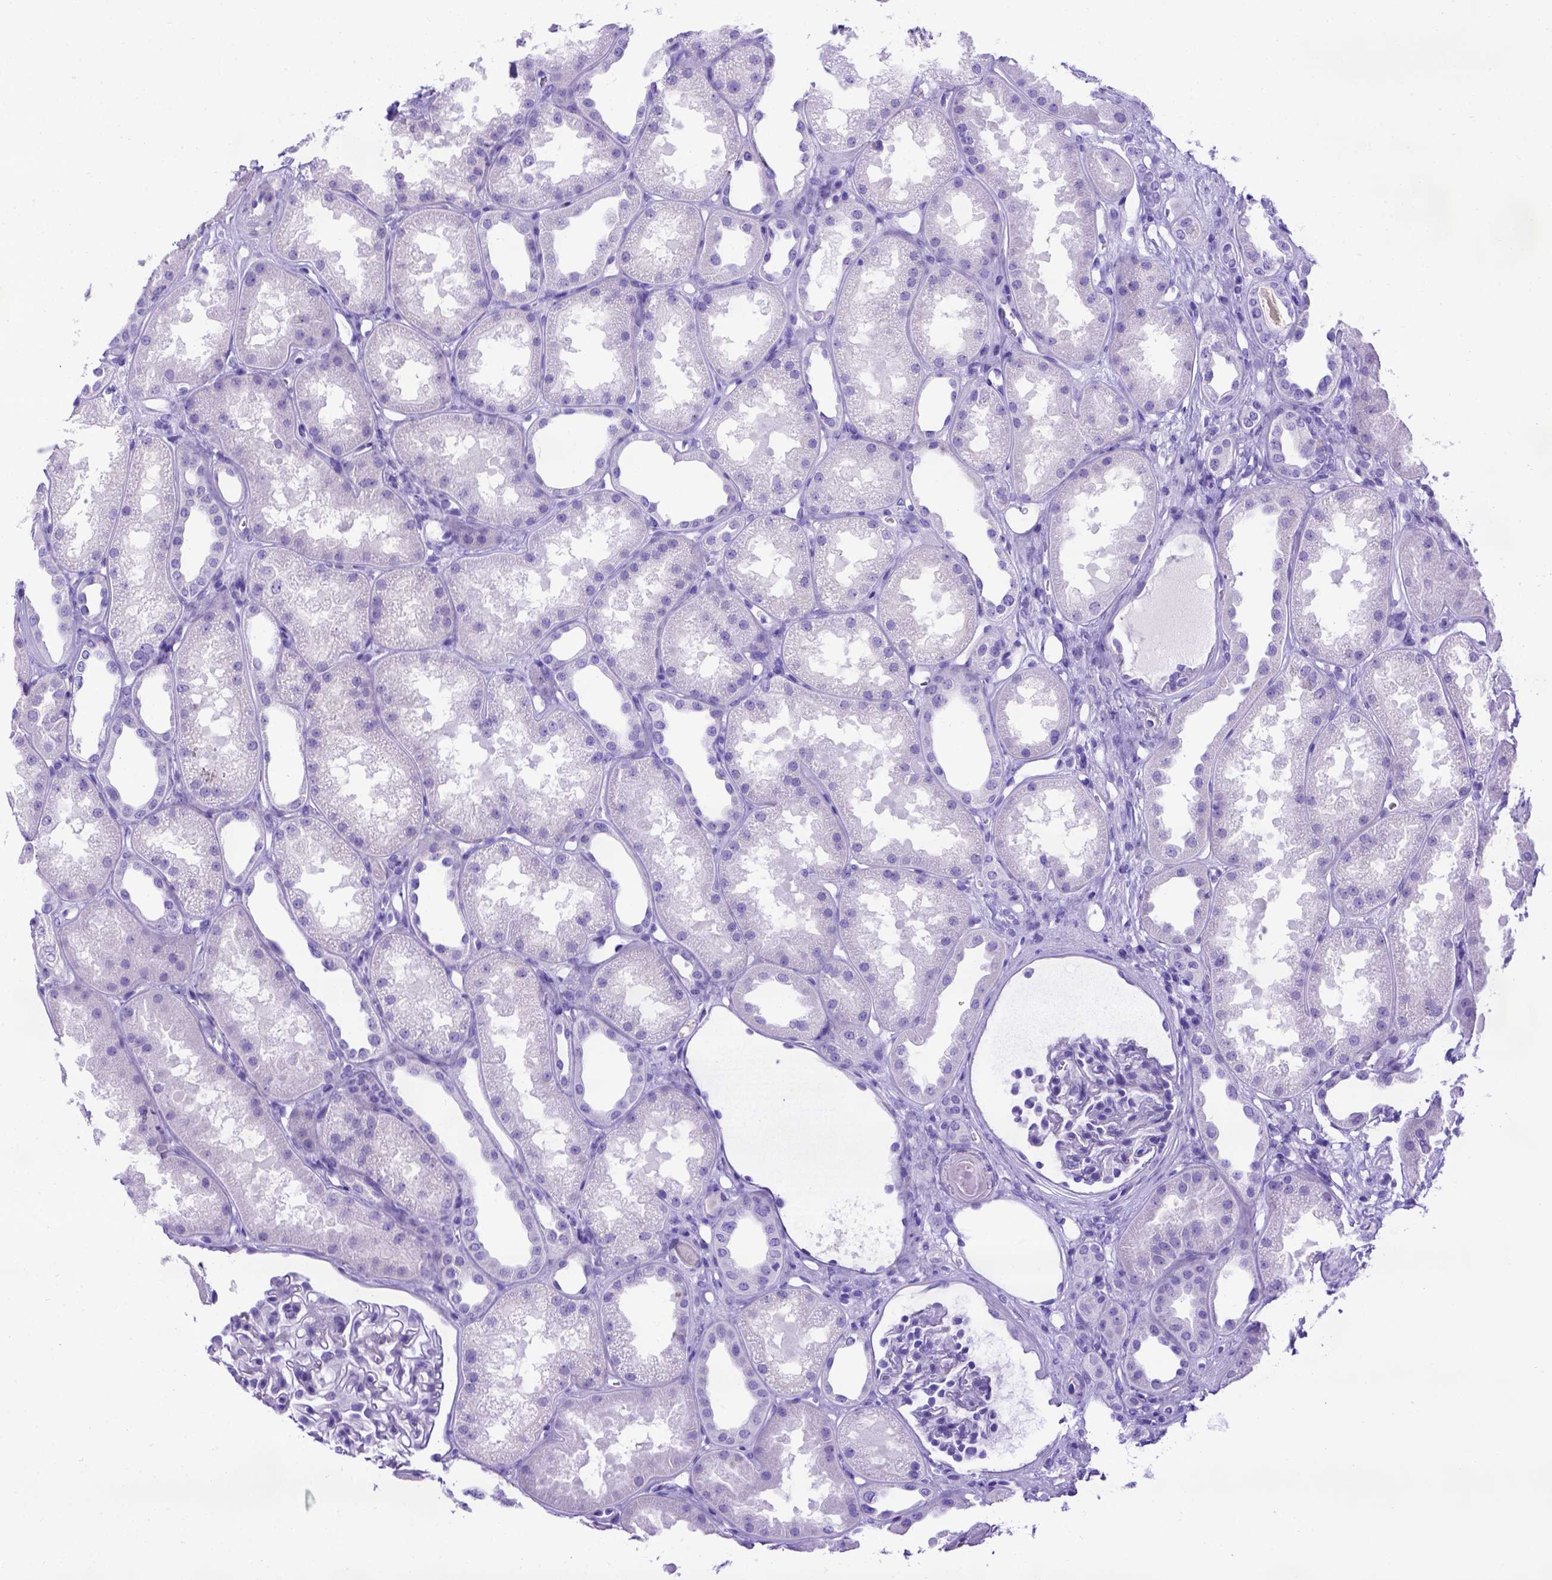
{"staining": {"intensity": "negative", "quantity": "none", "location": "none"}, "tissue": "kidney", "cell_type": "Cells in glomeruli", "image_type": "normal", "snomed": [{"axis": "morphology", "description": "Normal tissue, NOS"}, {"axis": "topography", "description": "Kidney"}], "caption": "Immunohistochemical staining of unremarkable kidney reveals no significant staining in cells in glomeruli. Nuclei are stained in blue.", "gene": "MEOX2", "patient": {"sex": "male", "age": 61}}